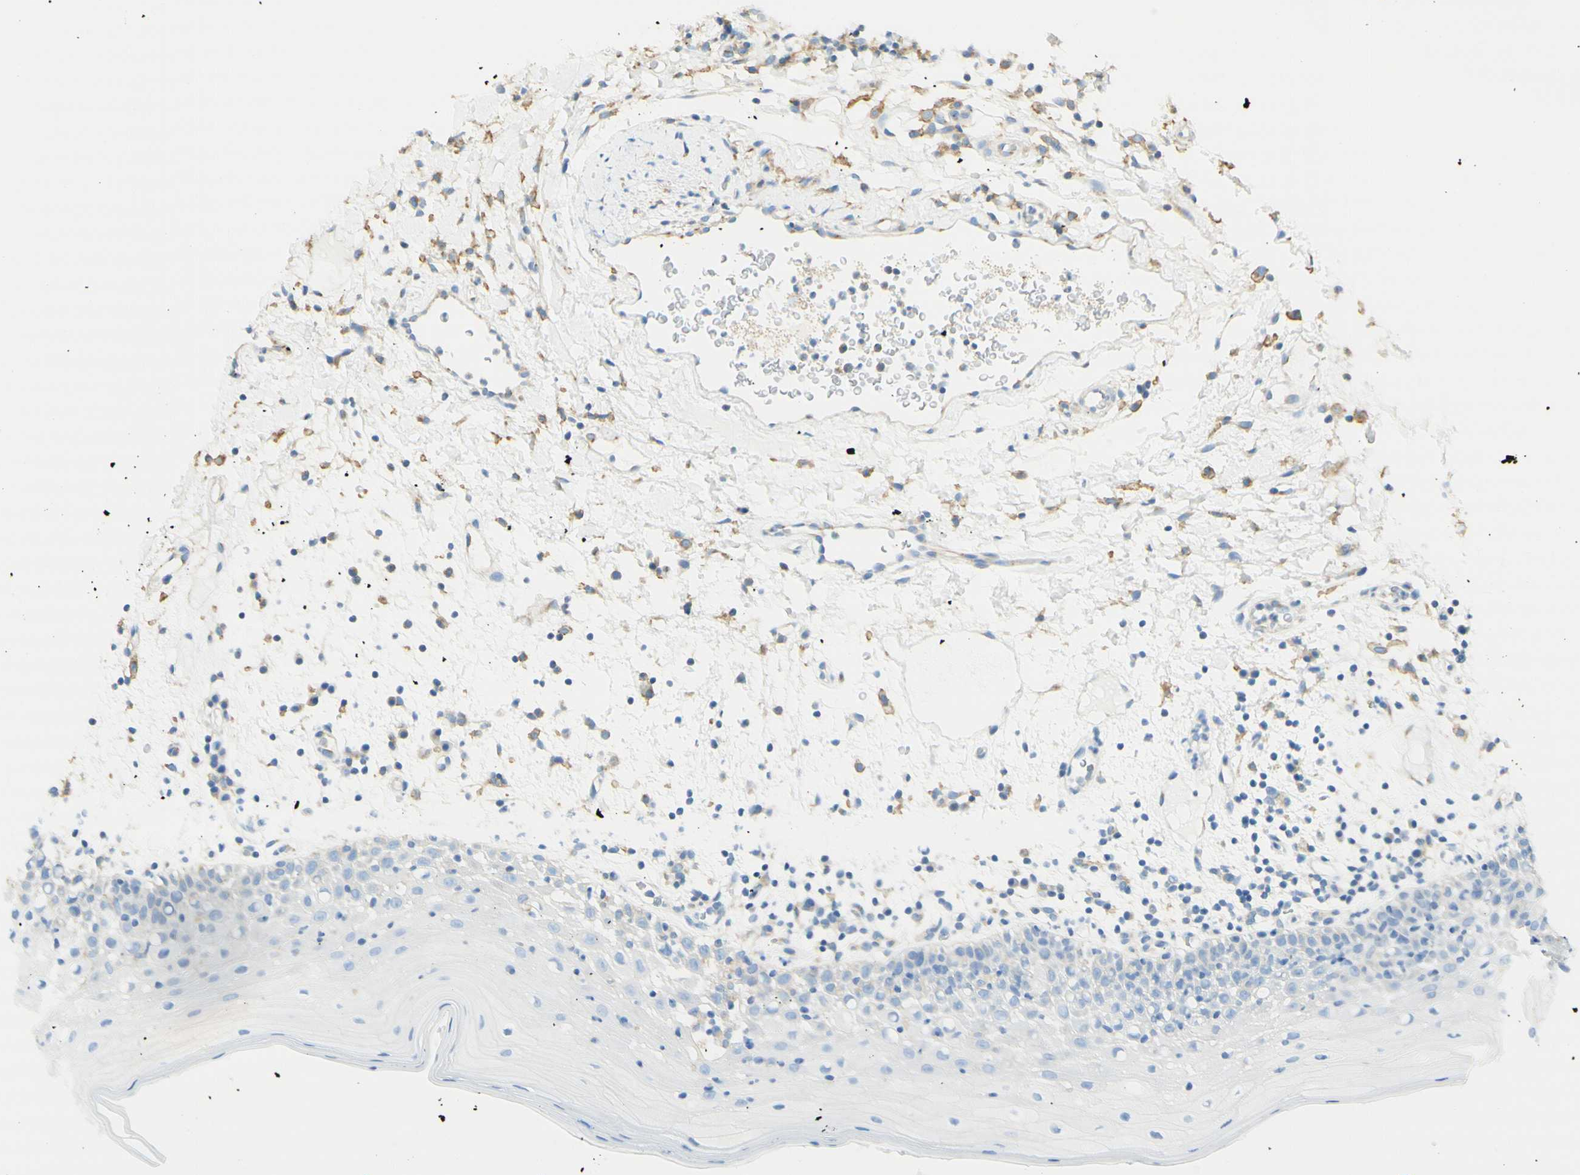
{"staining": {"intensity": "negative", "quantity": "none", "location": "none"}, "tissue": "oral mucosa", "cell_type": "Squamous epithelial cells", "image_type": "normal", "snomed": [{"axis": "morphology", "description": "Normal tissue, NOS"}, {"axis": "morphology", "description": "Squamous cell carcinoma, NOS"}, {"axis": "topography", "description": "Skeletal muscle"}, {"axis": "topography", "description": "Oral tissue"}], "caption": "This image is of unremarkable oral mucosa stained with IHC to label a protein in brown with the nuclei are counter-stained blue. There is no positivity in squamous epithelial cells. (Stains: DAB immunohistochemistry with hematoxylin counter stain, Microscopy: brightfield microscopy at high magnification).", "gene": "CLTC", "patient": {"sex": "male", "age": 71}}